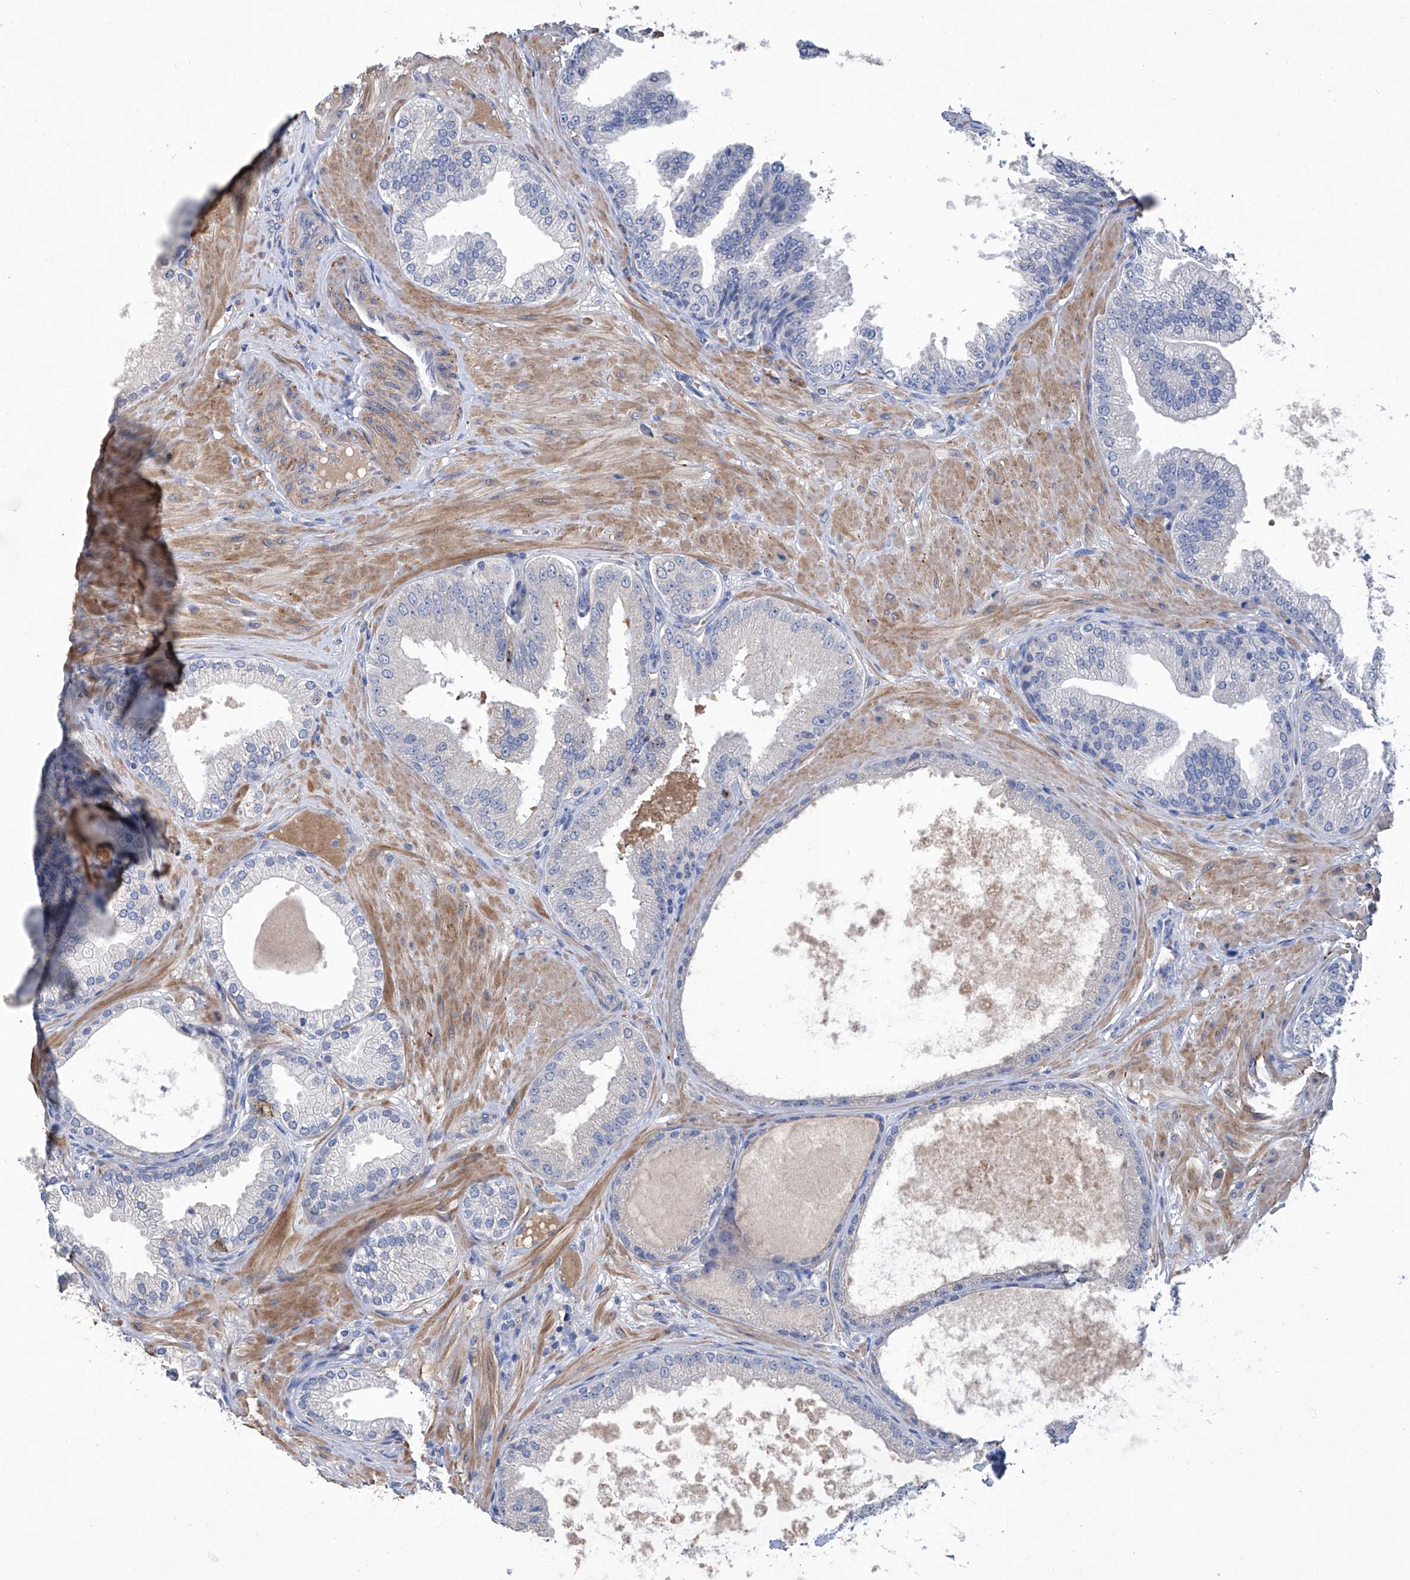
{"staining": {"intensity": "negative", "quantity": "none", "location": "none"}, "tissue": "prostate cancer", "cell_type": "Tumor cells", "image_type": "cancer", "snomed": [{"axis": "morphology", "description": "Adenocarcinoma, Low grade"}, {"axis": "topography", "description": "Prostate"}], "caption": "Immunohistochemical staining of human prostate adenocarcinoma (low-grade) demonstrates no significant staining in tumor cells.", "gene": "GPT", "patient": {"sex": "male", "age": 63}}